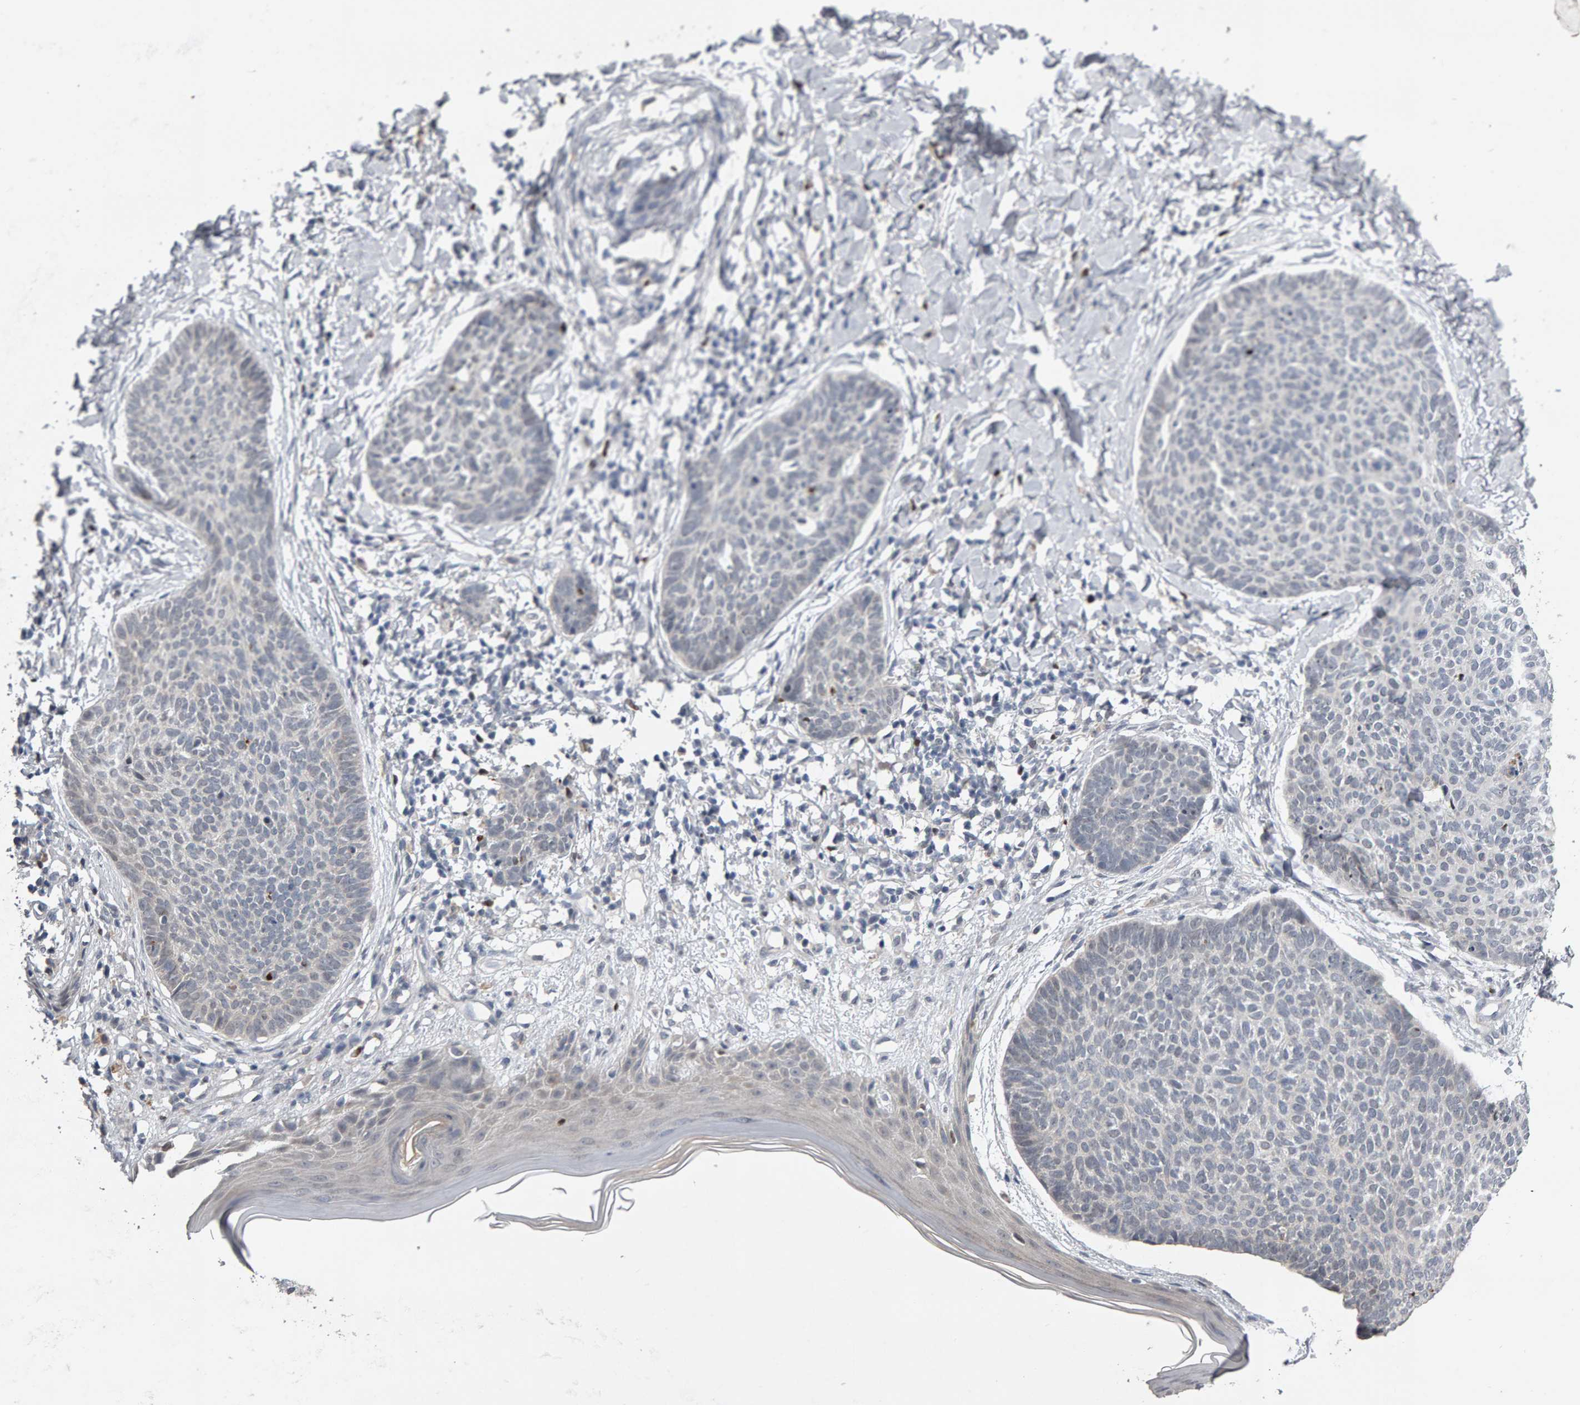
{"staining": {"intensity": "negative", "quantity": "none", "location": "none"}, "tissue": "skin cancer", "cell_type": "Tumor cells", "image_type": "cancer", "snomed": [{"axis": "morphology", "description": "Normal tissue, NOS"}, {"axis": "morphology", "description": "Basal cell carcinoma"}, {"axis": "topography", "description": "Skin"}], "caption": "The immunohistochemistry micrograph has no significant staining in tumor cells of skin basal cell carcinoma tissue.", "gene": "IPO8", "patient": {"sex": "male", "age": 50}}